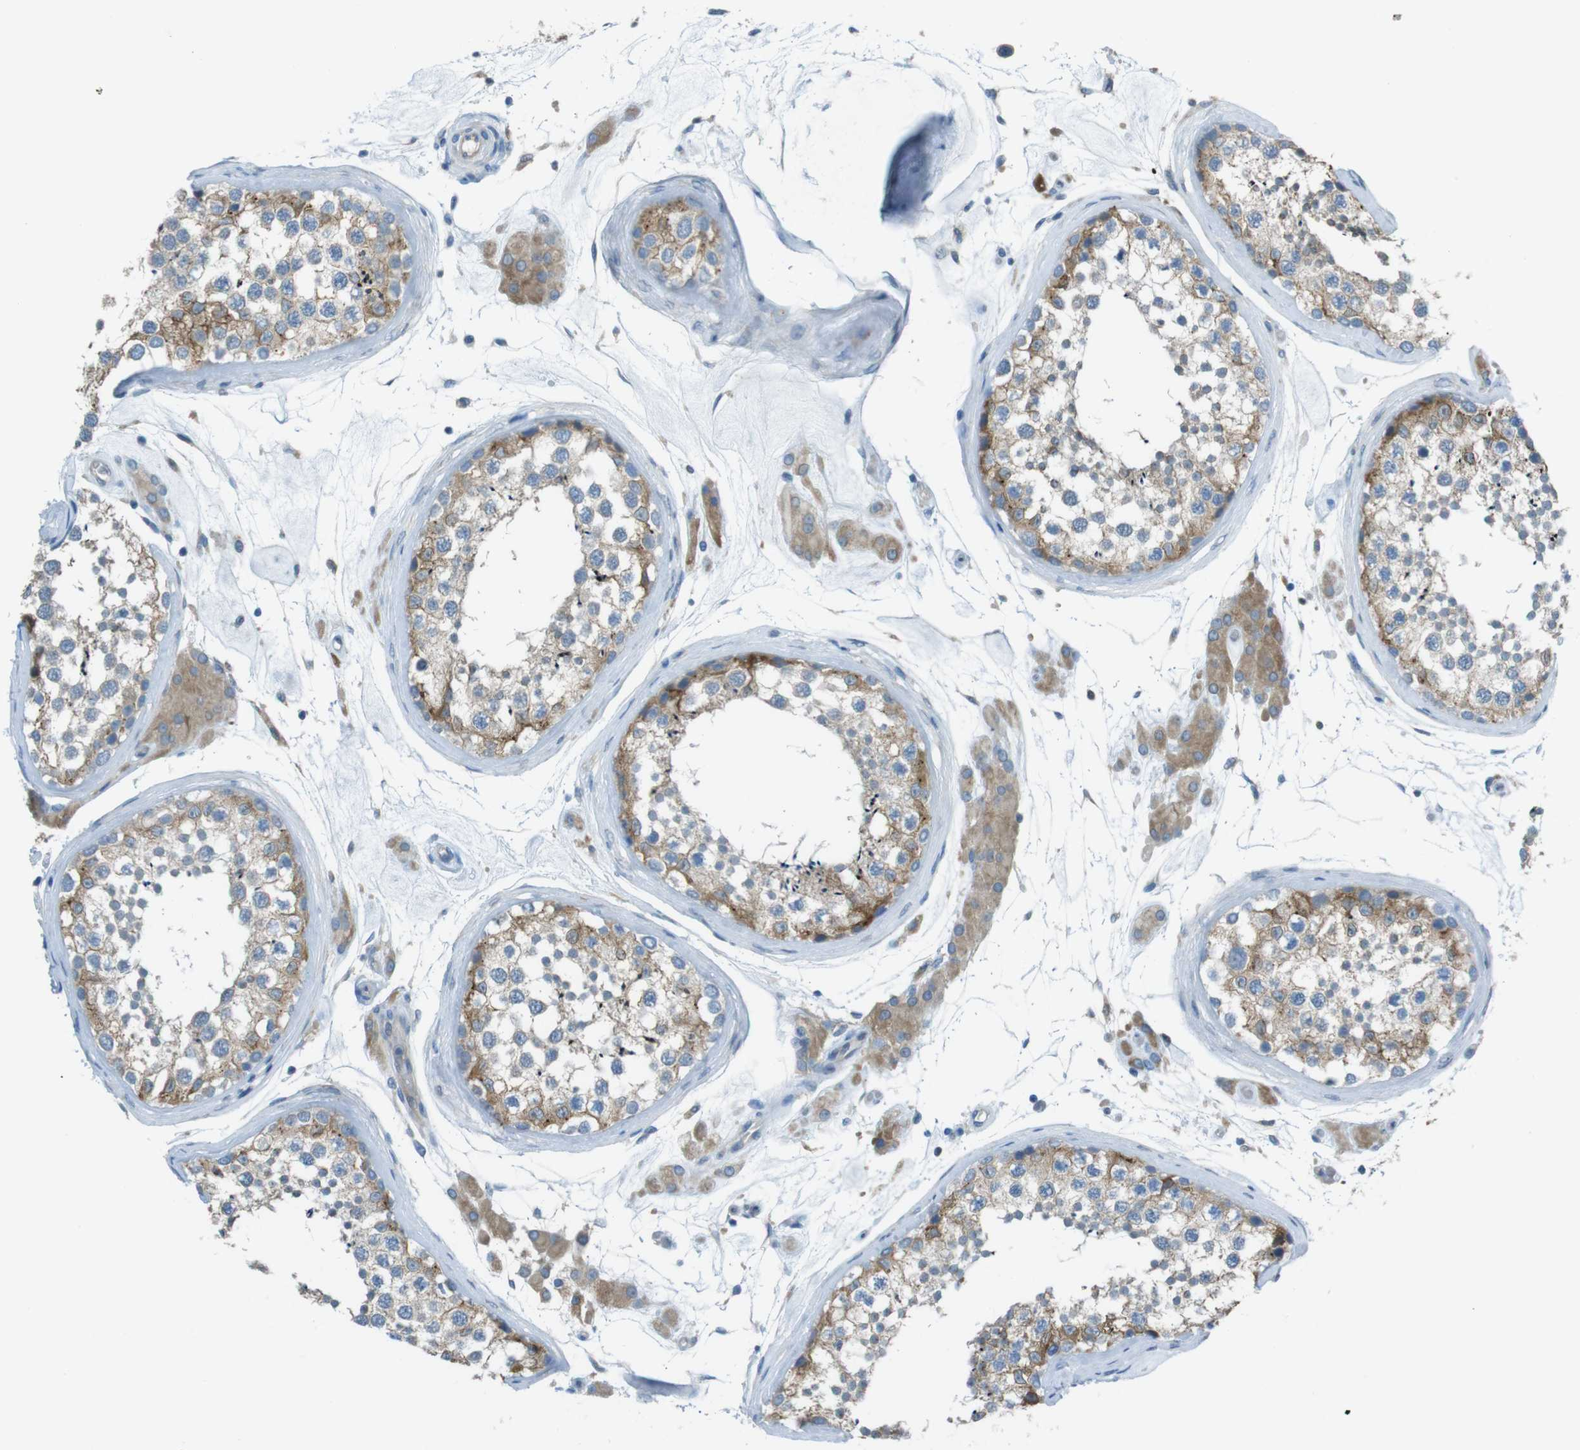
{"staining": {"intensity": "moderate", "quantity": ">75%", "location": "cytoplasmic/membranous"}, "tissue": "testis", "cell_type": "Cells in seminiferous ducts", "image_type": "normal", "snomed": [{"axis": "morphology", "description": "Normal tissue, NOS"}, {"axis": "topography", "description": "Testis"}], "caption": "The image reveals staining of unremarkable testis, revealing moderate cytoplasmic/membranous protein staining (brown color) within cells in seminiferous ducts.", "gene": "TMEM41B", "patient": {"sex": "male", "age": 46}}